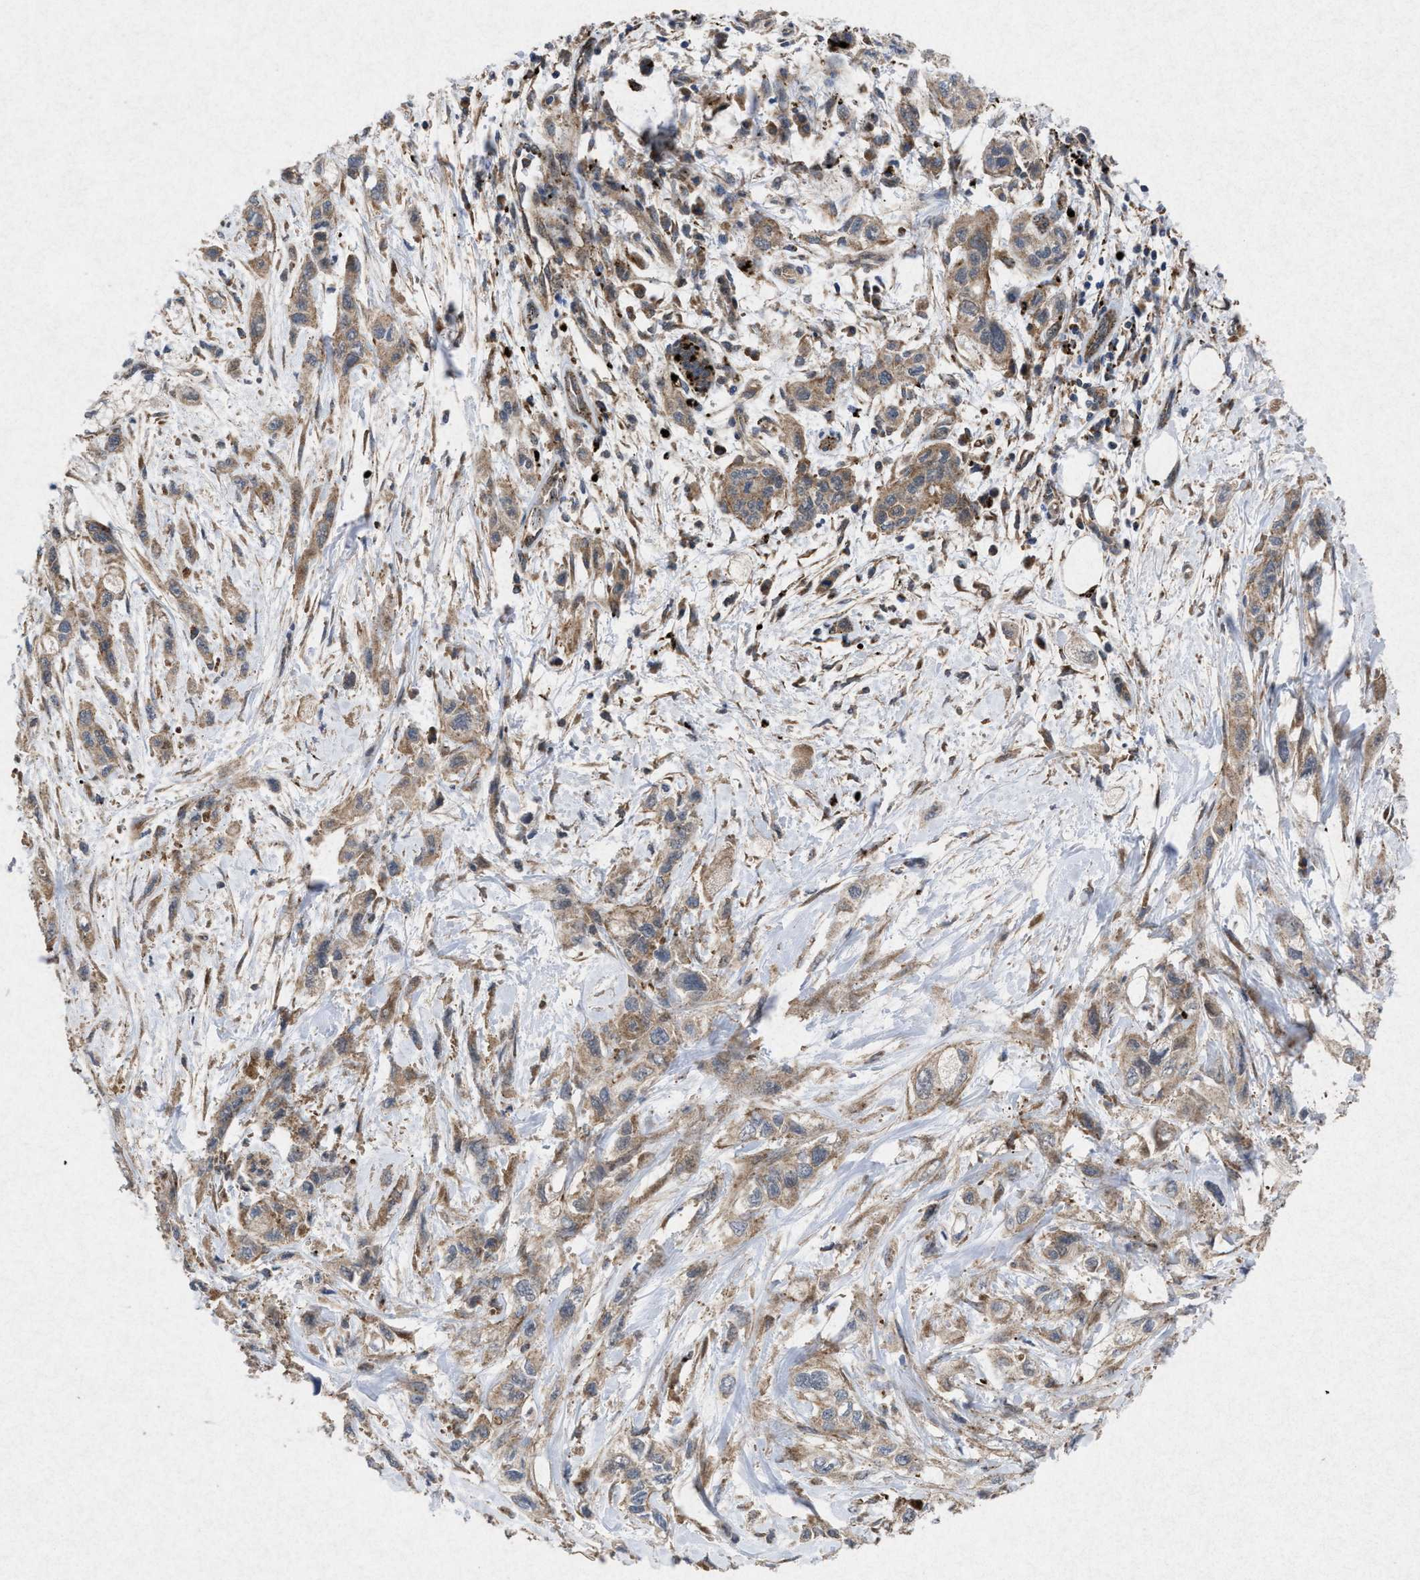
{"staining": {"intensity": "moderate", "quantity": ">75%", "location": "cytoplasmic/membranous"}, "tissue": "pancreatic cancer", "cell_type": "Tumor cells", "image_type": "cancer", "snomed": [{"axis": "morphology", "description": "Adenocarcinoma, NOS"}, {"axis": "topography", "description": "Pancreas"}], "caption": "This image demonstrates IHC staining of pancreatic cancer (adenocarcinoma), with medium moderate cytoplasmic/membranous positivity in approximately >75% of tumor cells.", "gene": "MSI2", "patient": {"sex": "male", "age": 74}}